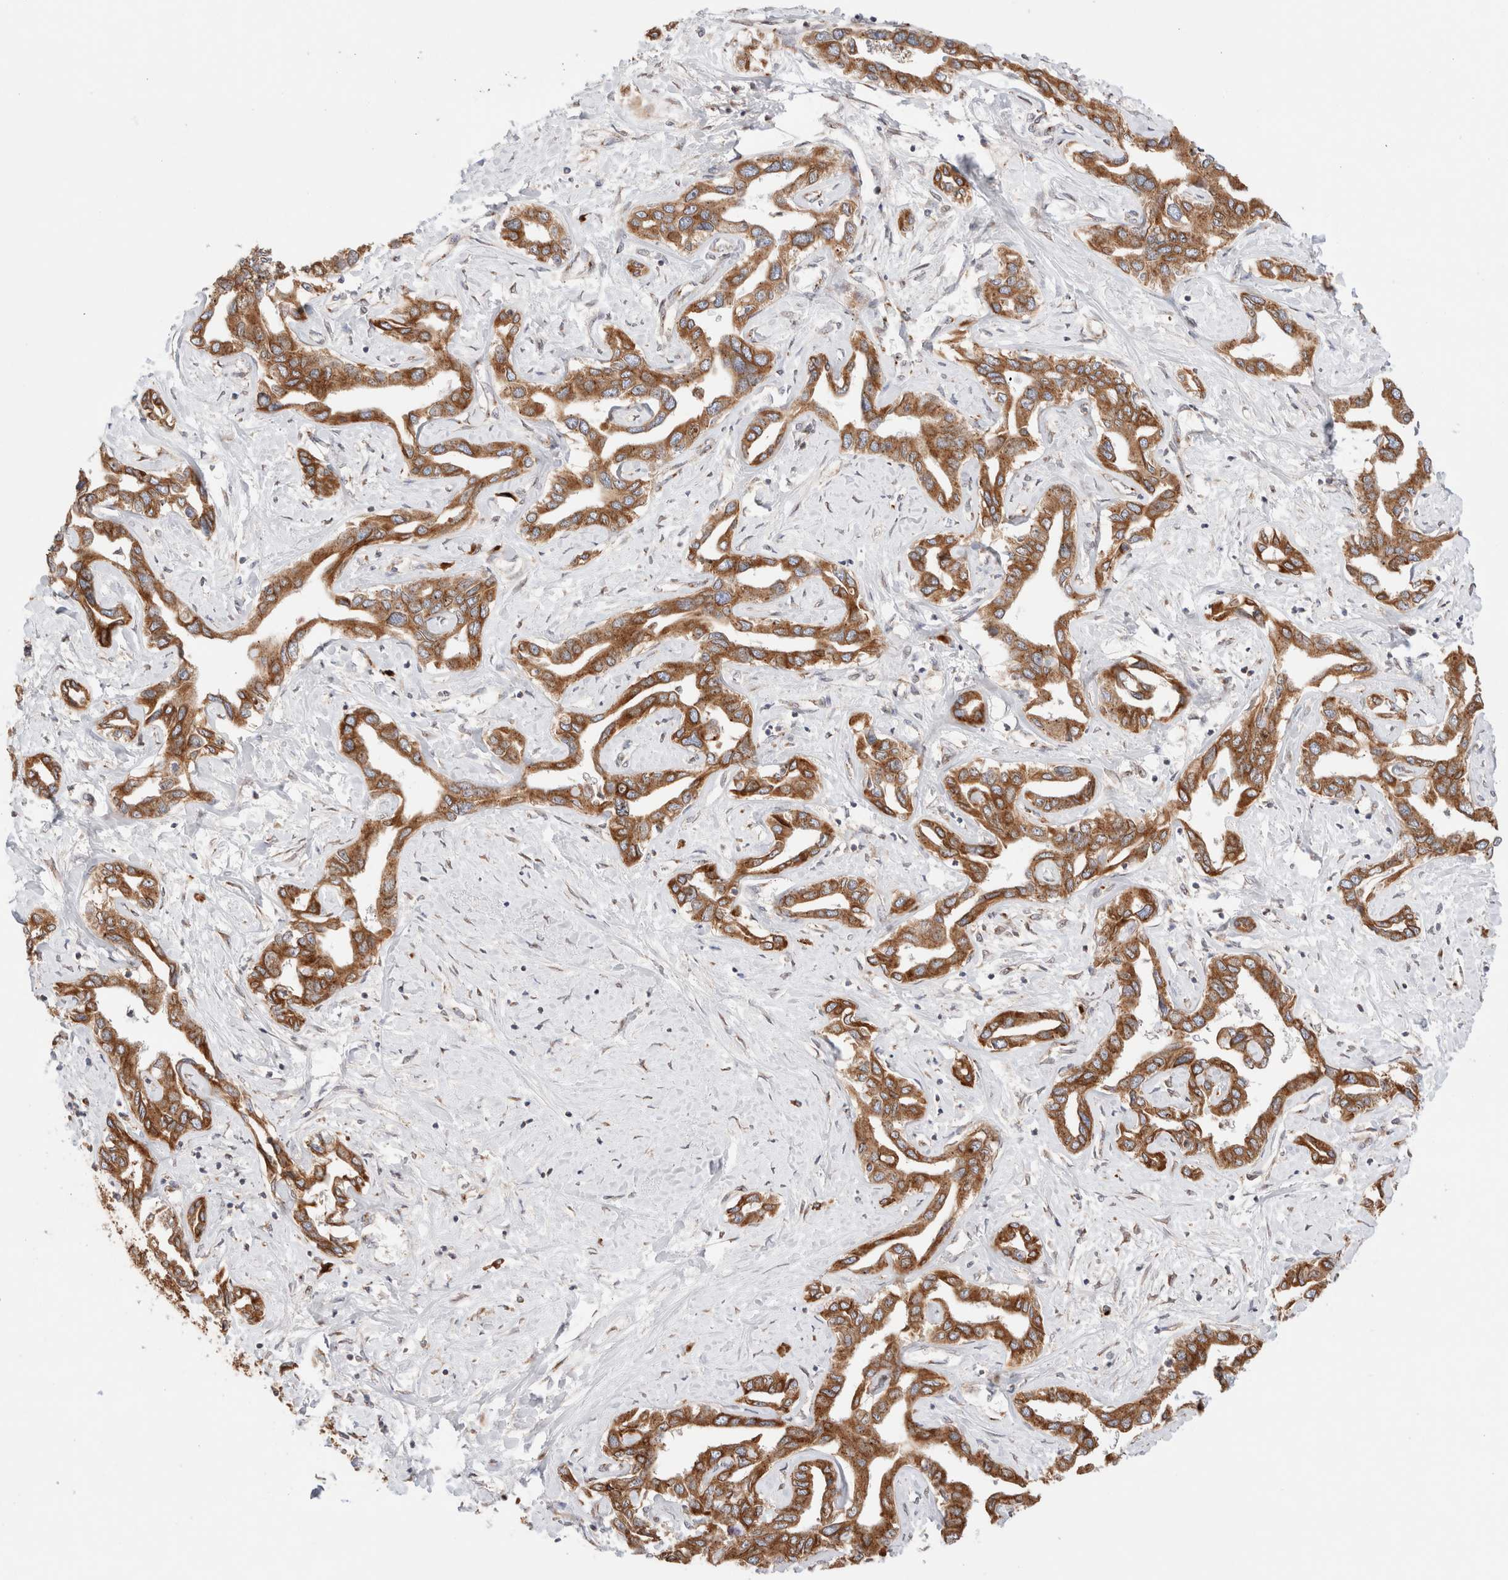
{"staining": {"intensity": "moderate", "quantity": ">75%", "location": "cytoplasmic/membranous"}, "tissue": "liver cancer", "cell_type": "Tumor cells", "image_type": "cancer", "snomed": [{"axis": "morphology", "description": "Cholangiocarcinoma"}, {"axis": "topography", "description": "Liver"}], "caption": "Brown immunohistochemical staining in human liver cancer displays moderate cytoplasmic/membranous positivity in approximately >75% of tumor cells.", "gene": "LMAN2L", "patient": {"sex": "male", "age": 59}}